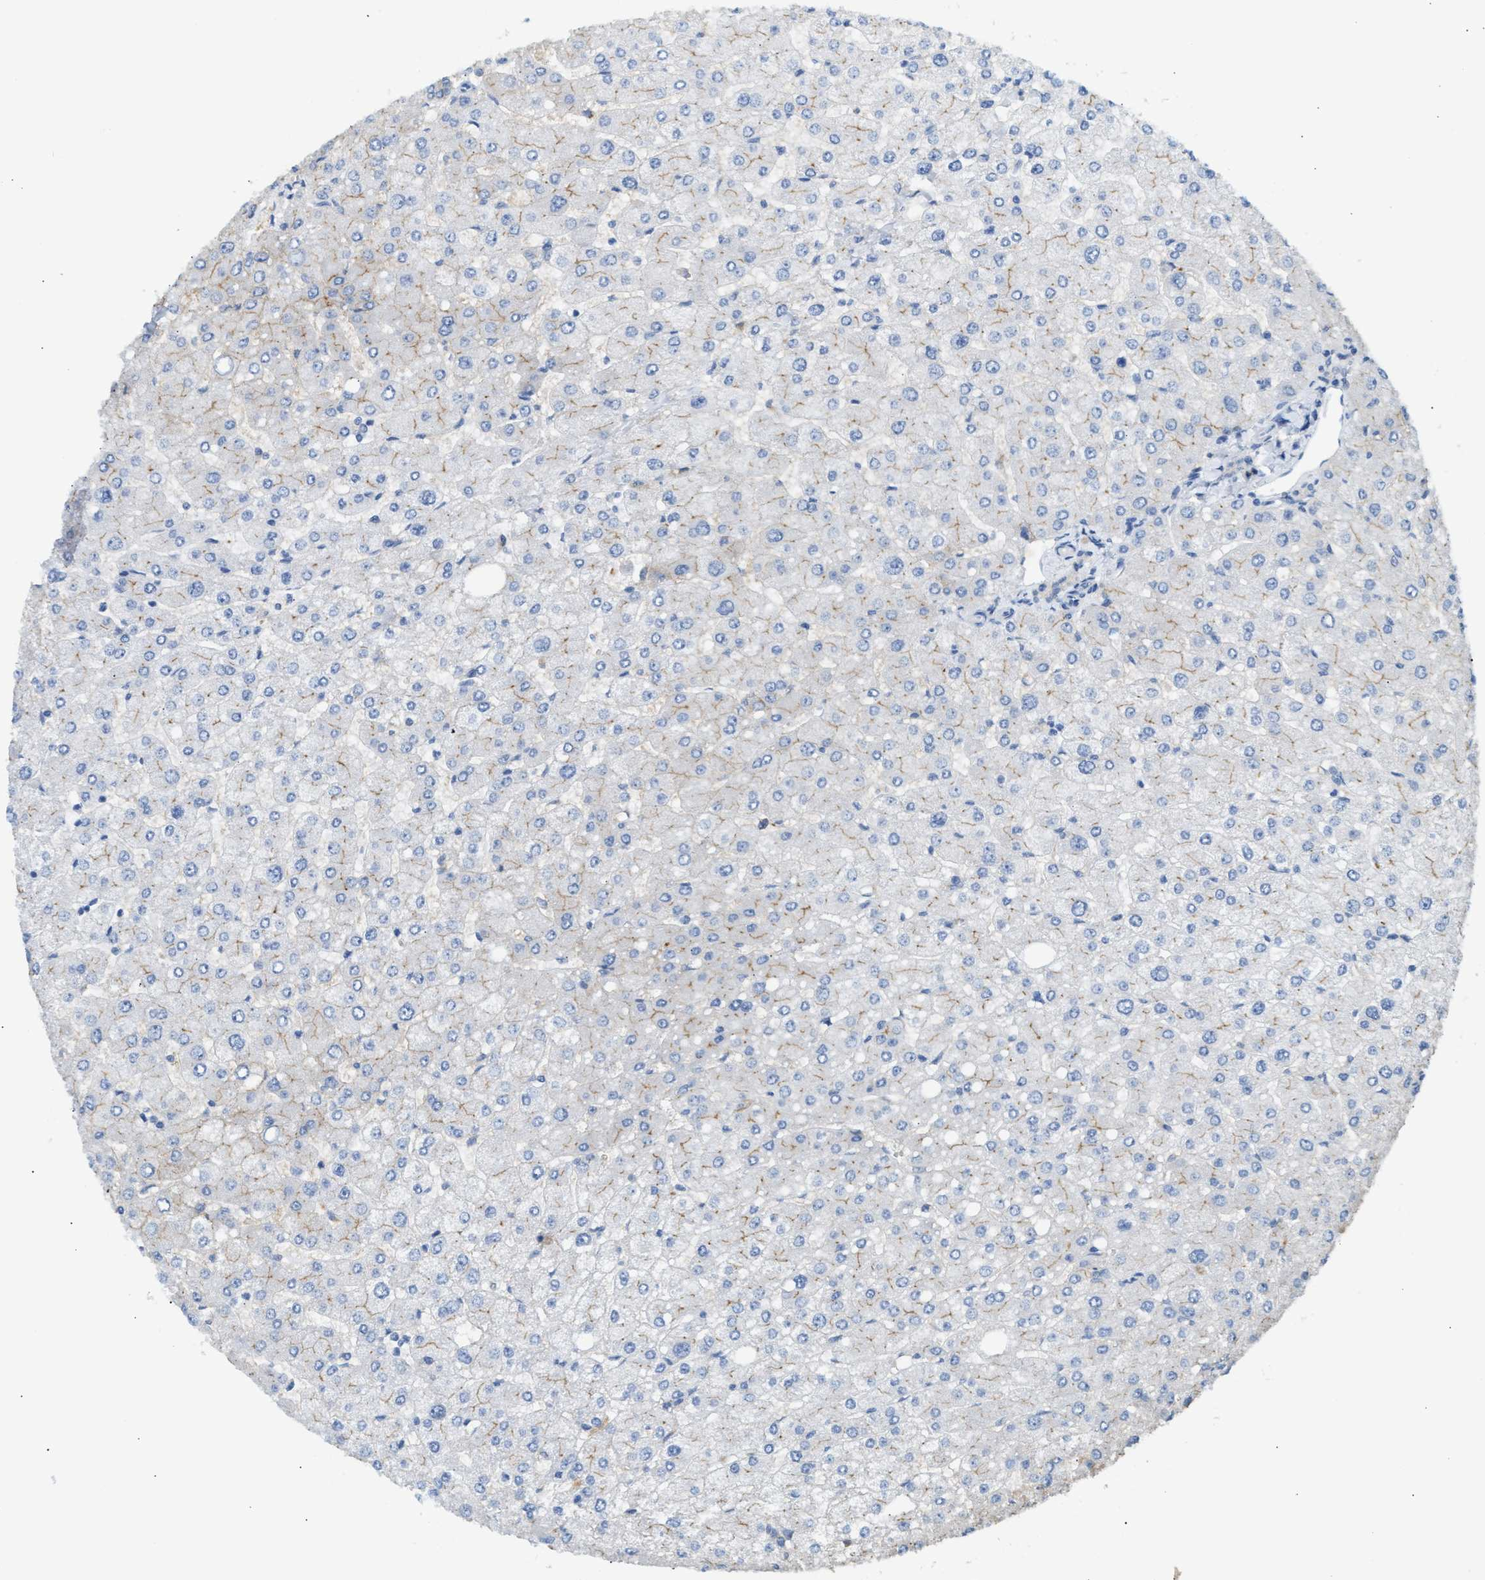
{"staining": {"intensity": "negative", "quantity": "none", "location": "none"}, "tissue": "liver", "cell_type": "Cholangiocytes", "image_type": "normal", "snomed": [{"axis": "morphology", "description": "Normal tissue, NOS"}, {"axis": "topography", "description": "Liver"}], "caption": "Immunohistochemistry histopathology image of normal liver stained for a protein (brown), which demonstrates no positivity in cholangiocytes.", "gene": "ERBB2", "patient": {"sex": "male", "age": 55}}